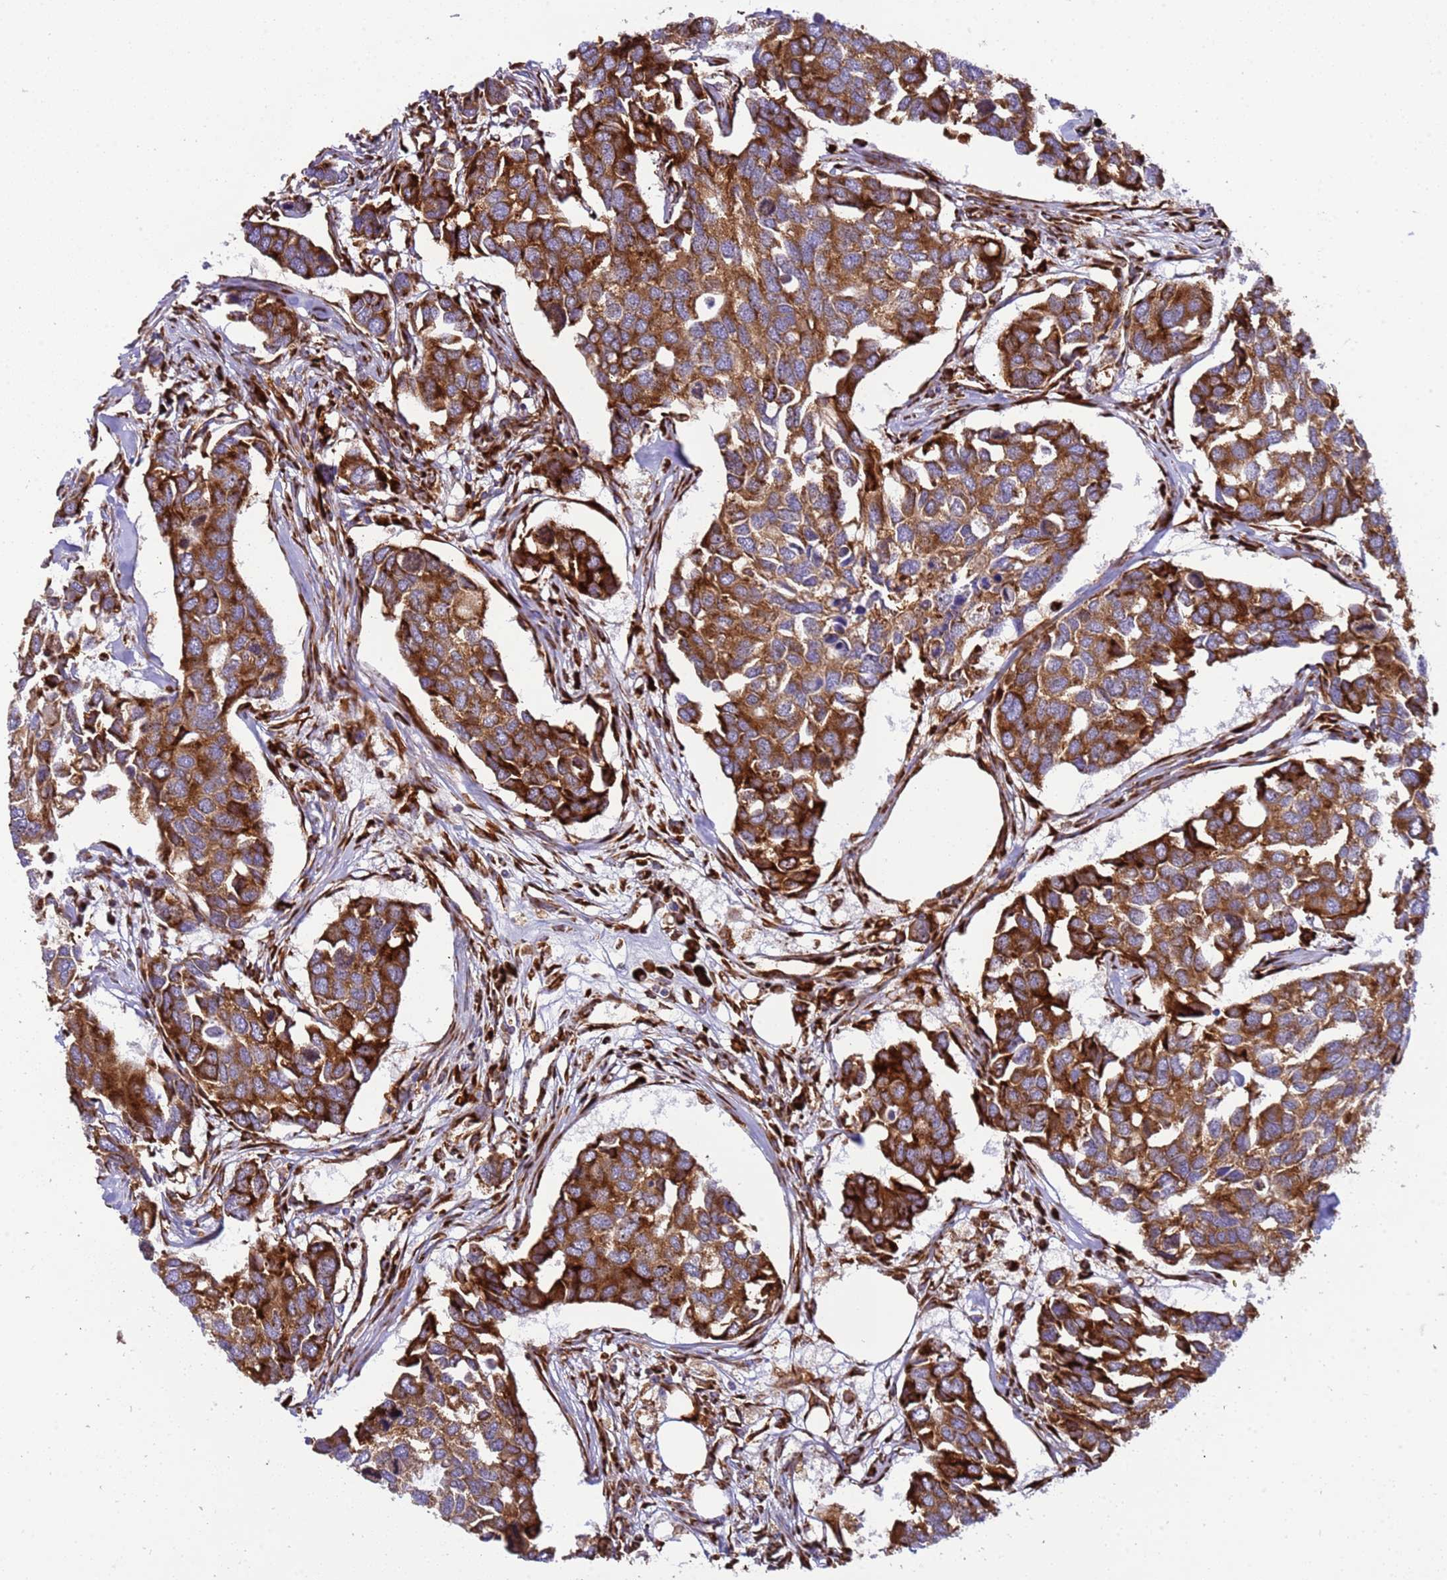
{"staining": {"intensity": "strong", "quantity": ">75%", "location": "cytoplasmic/membranous"}, "tissue": "breast cancer", "cell_type": "Tumor cells", "image_type": "cancer", "snomed": [{"axis": "morphology", "description": "Duct carcinoma"}, {"axis": "topography", "description": "Breast"}], "caption": "The photomicrograph shows a brown stain indicating the presence of a protein in the cytoplasmic/membranous of tumor cells in breast intraductal carcinoma. The staining was performed using DAB (3,3'-diaminobenzidine), with brown indicating positive protein expression. Nuclei are stained blue with hematoxylin.", "gene": "RPL36", "patient": {"sex": "female", "age": 83}}